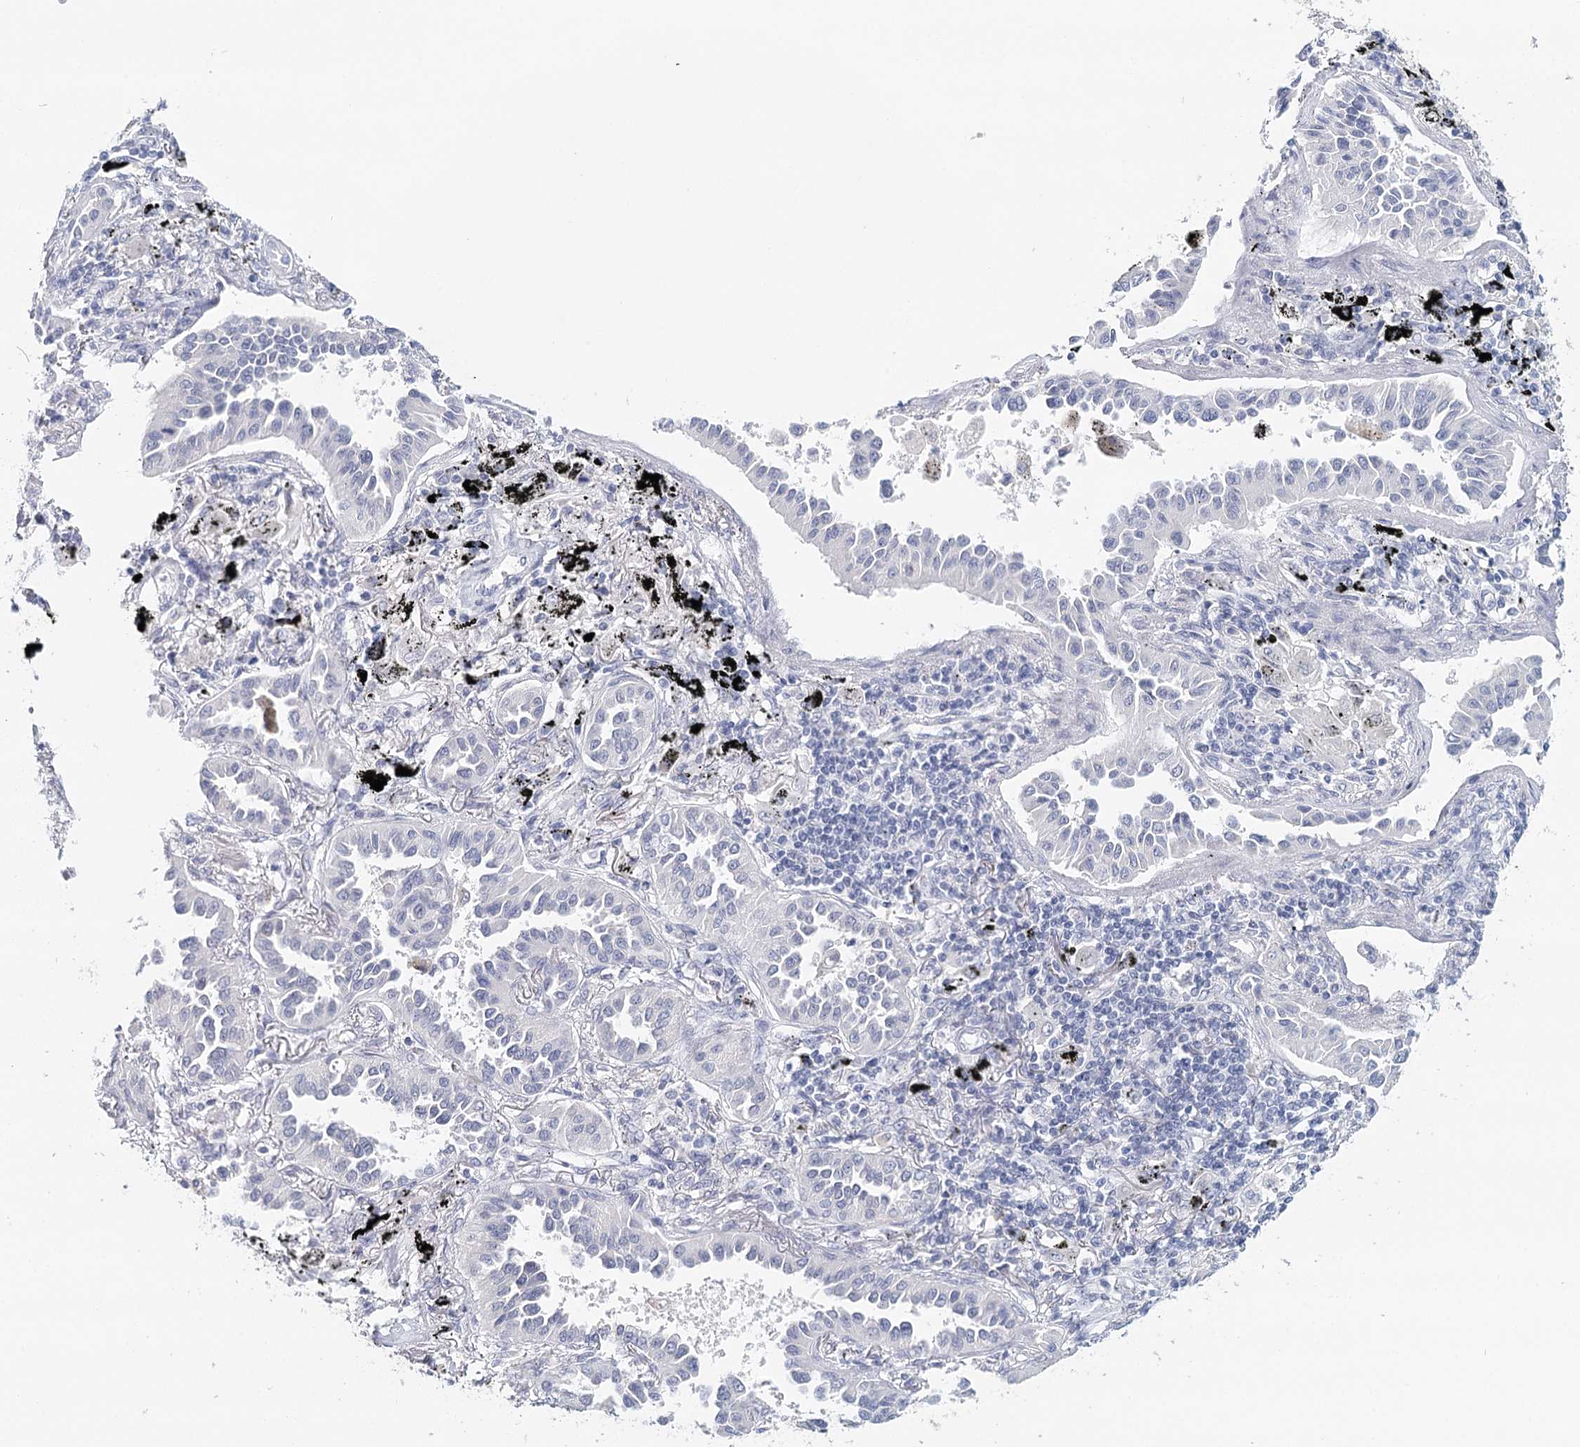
{"staining": {"intensity": "negative", "quantity": "none", "location": "none"}, "tissue": "lung cancer", "cell_type": "Tumor cells", "image_type": "cancer", "snomed": [{"axis": "morphology", "description": "Normal tissue, NOS"}, {"axis": "morphology", "description": "Adenocarcinoma, NOS"}, {"axis": "topography", "description": "Lung"}], "caption": "Immunohistochemistry histopathology image of human lung adenocarcinoma stained for a protein (brown), which reveals no expression in tumor cells.", "gene": "HSPA4L", "patient": {"sex": "male", "age": 59}}